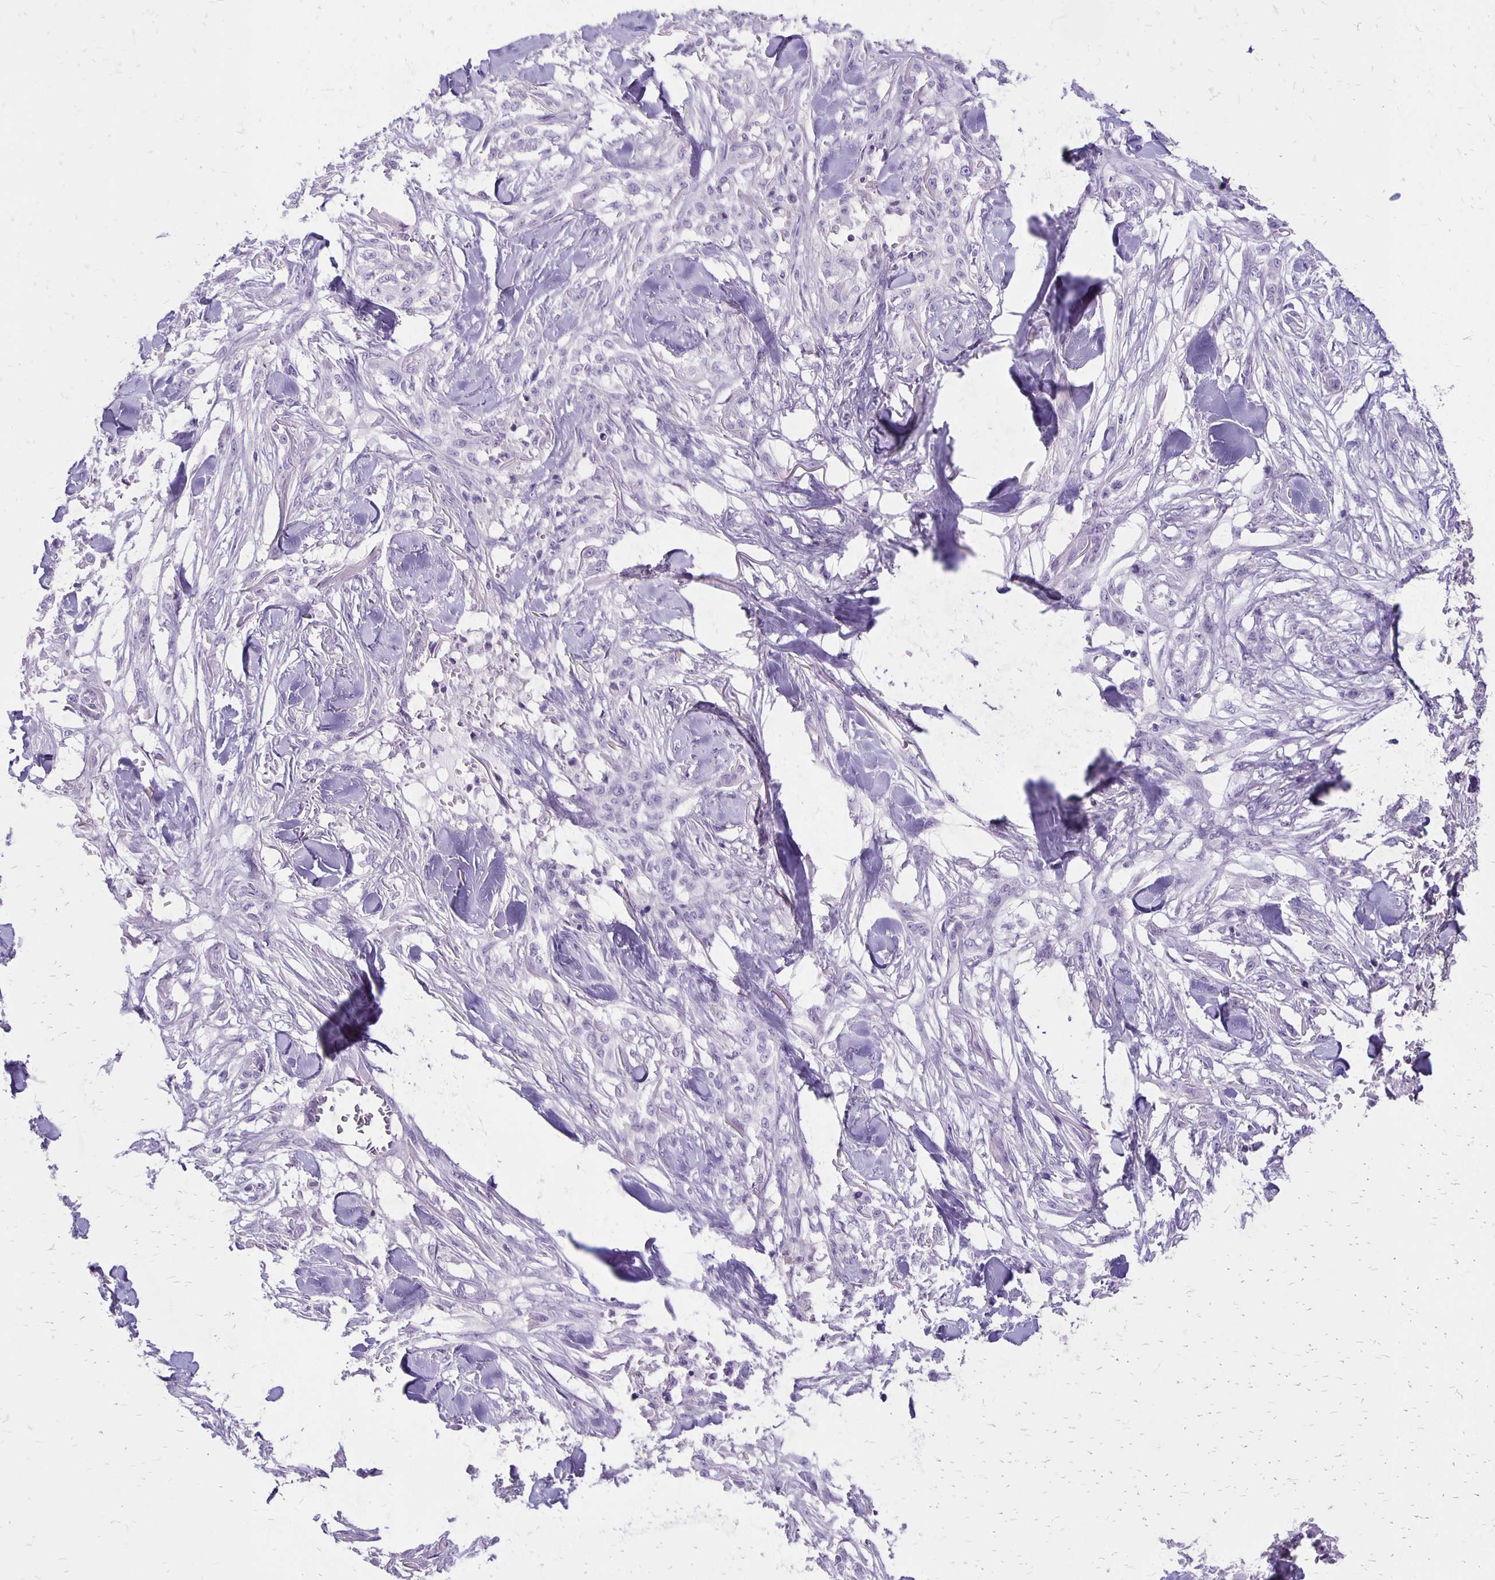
{"staining": {"intensity": "negative", "quantity": "none", "location": "none"}, "tissue": "skin cancer", "cell_type": "Tumor cells", "image_type": "cancer", "snomed": [{"axis": "morphology", "description": "Squamous cell carcinoma, NOS"}, {"axis": "topography", "description": "Skin"}], "caption": "An IHC histopathology image of skin cancer (squamous cell carcinoma) is shown. There is no staining in tumor cells of skin cancer (squamous cell carcinoma).", "gene": "ANKRD45", "patient": {"sex": "female", "age": 59}}